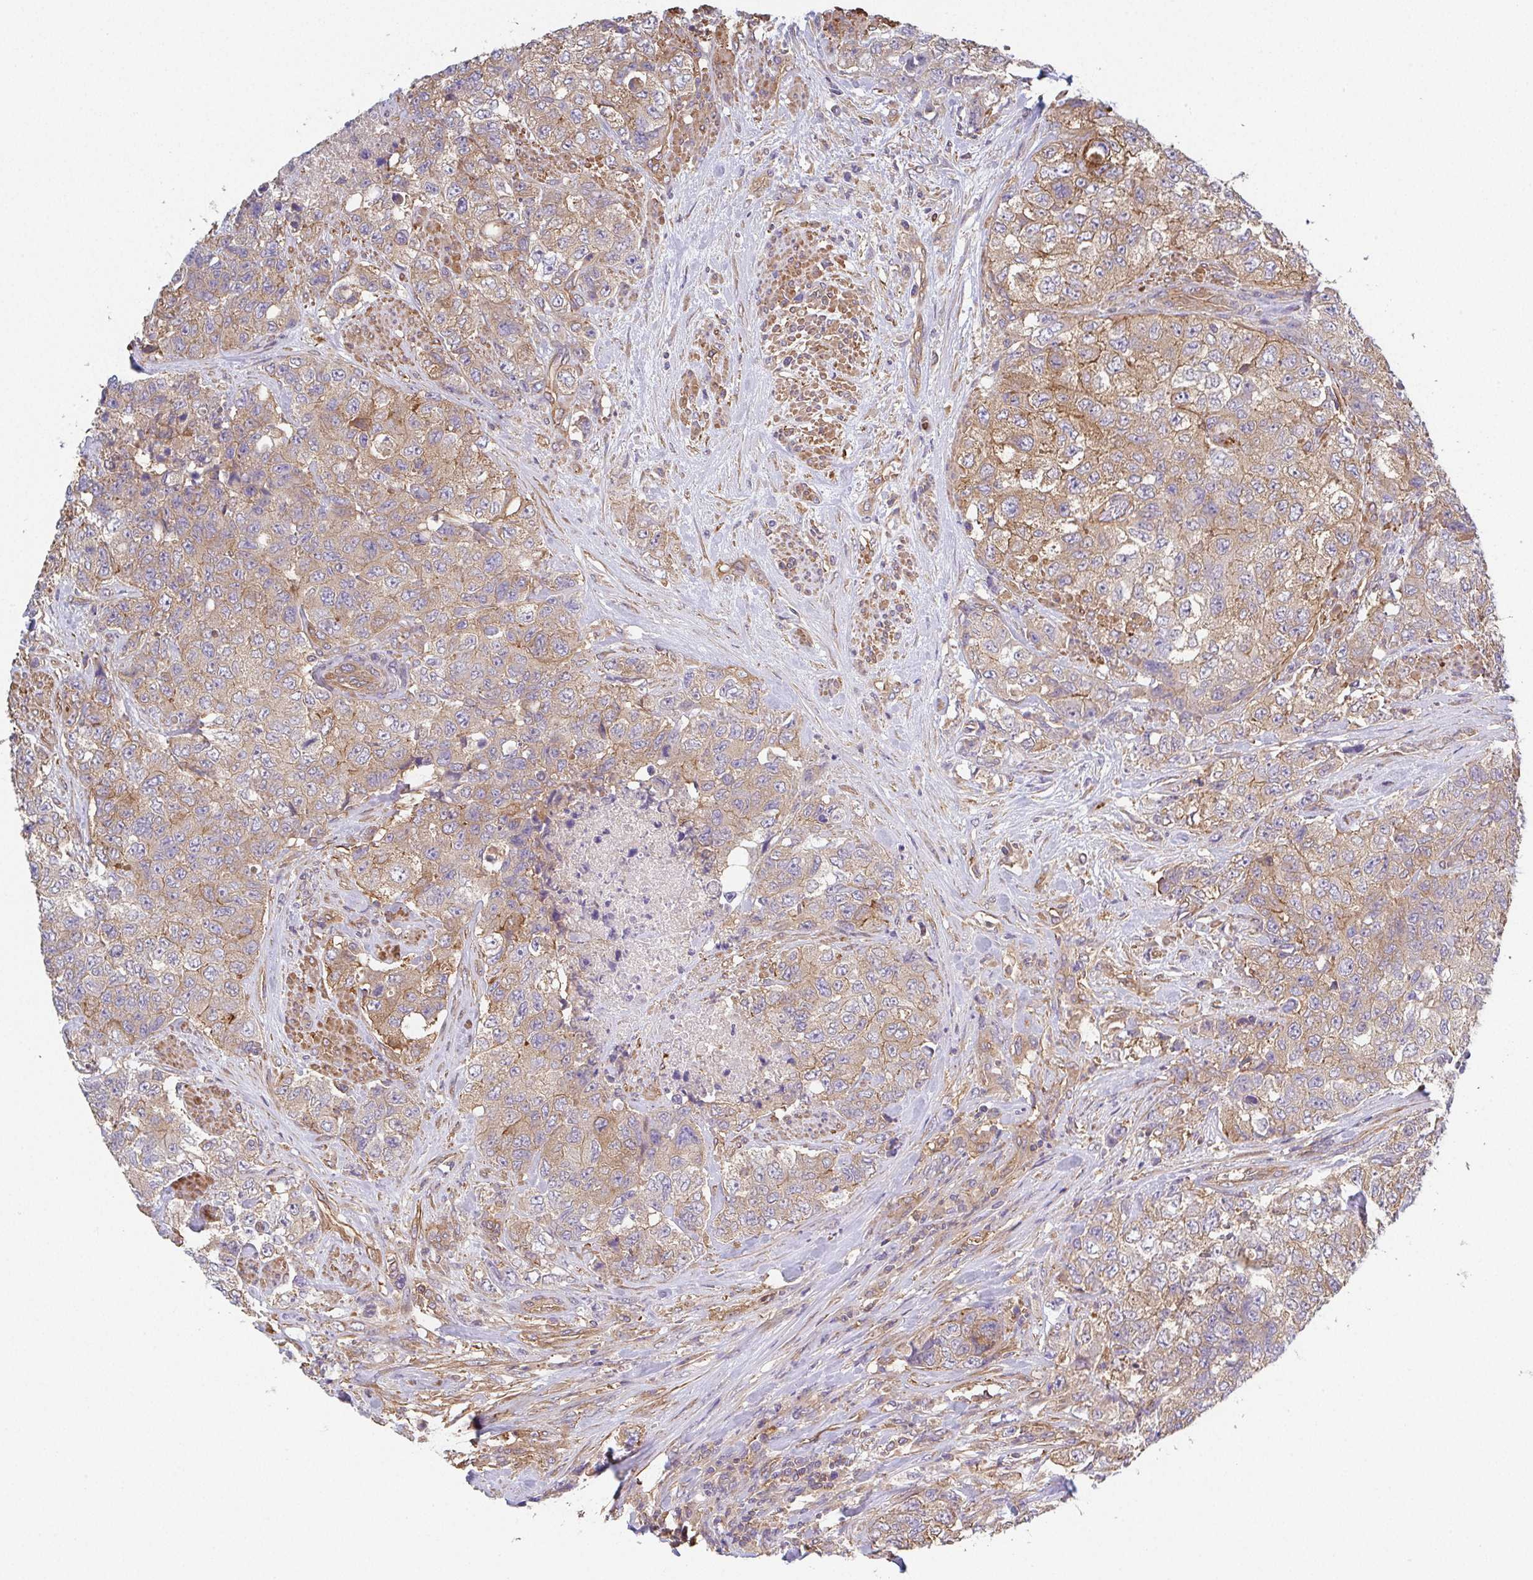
{"staining": {"intensity": "weak", "quantity": ">75%", "location": "cytoplasmic/membranous"}, "tissue": "urothelial cancer", "cell_type": "Tumor cells", "image_type": "cancer", "snomed": [{"axis": "morphology", "description": "Urothelial carcinoma, High grade"}, {"axis": "topography", "description": "Urinary bladder"}], "caption": "High-grade urothelial carcinoma stained for a protein displays weak cytoplasmic/membranous positivity in tumor cells.", "gene": "TMEM229A", "patient": {"sex": "female", "age": 78}}